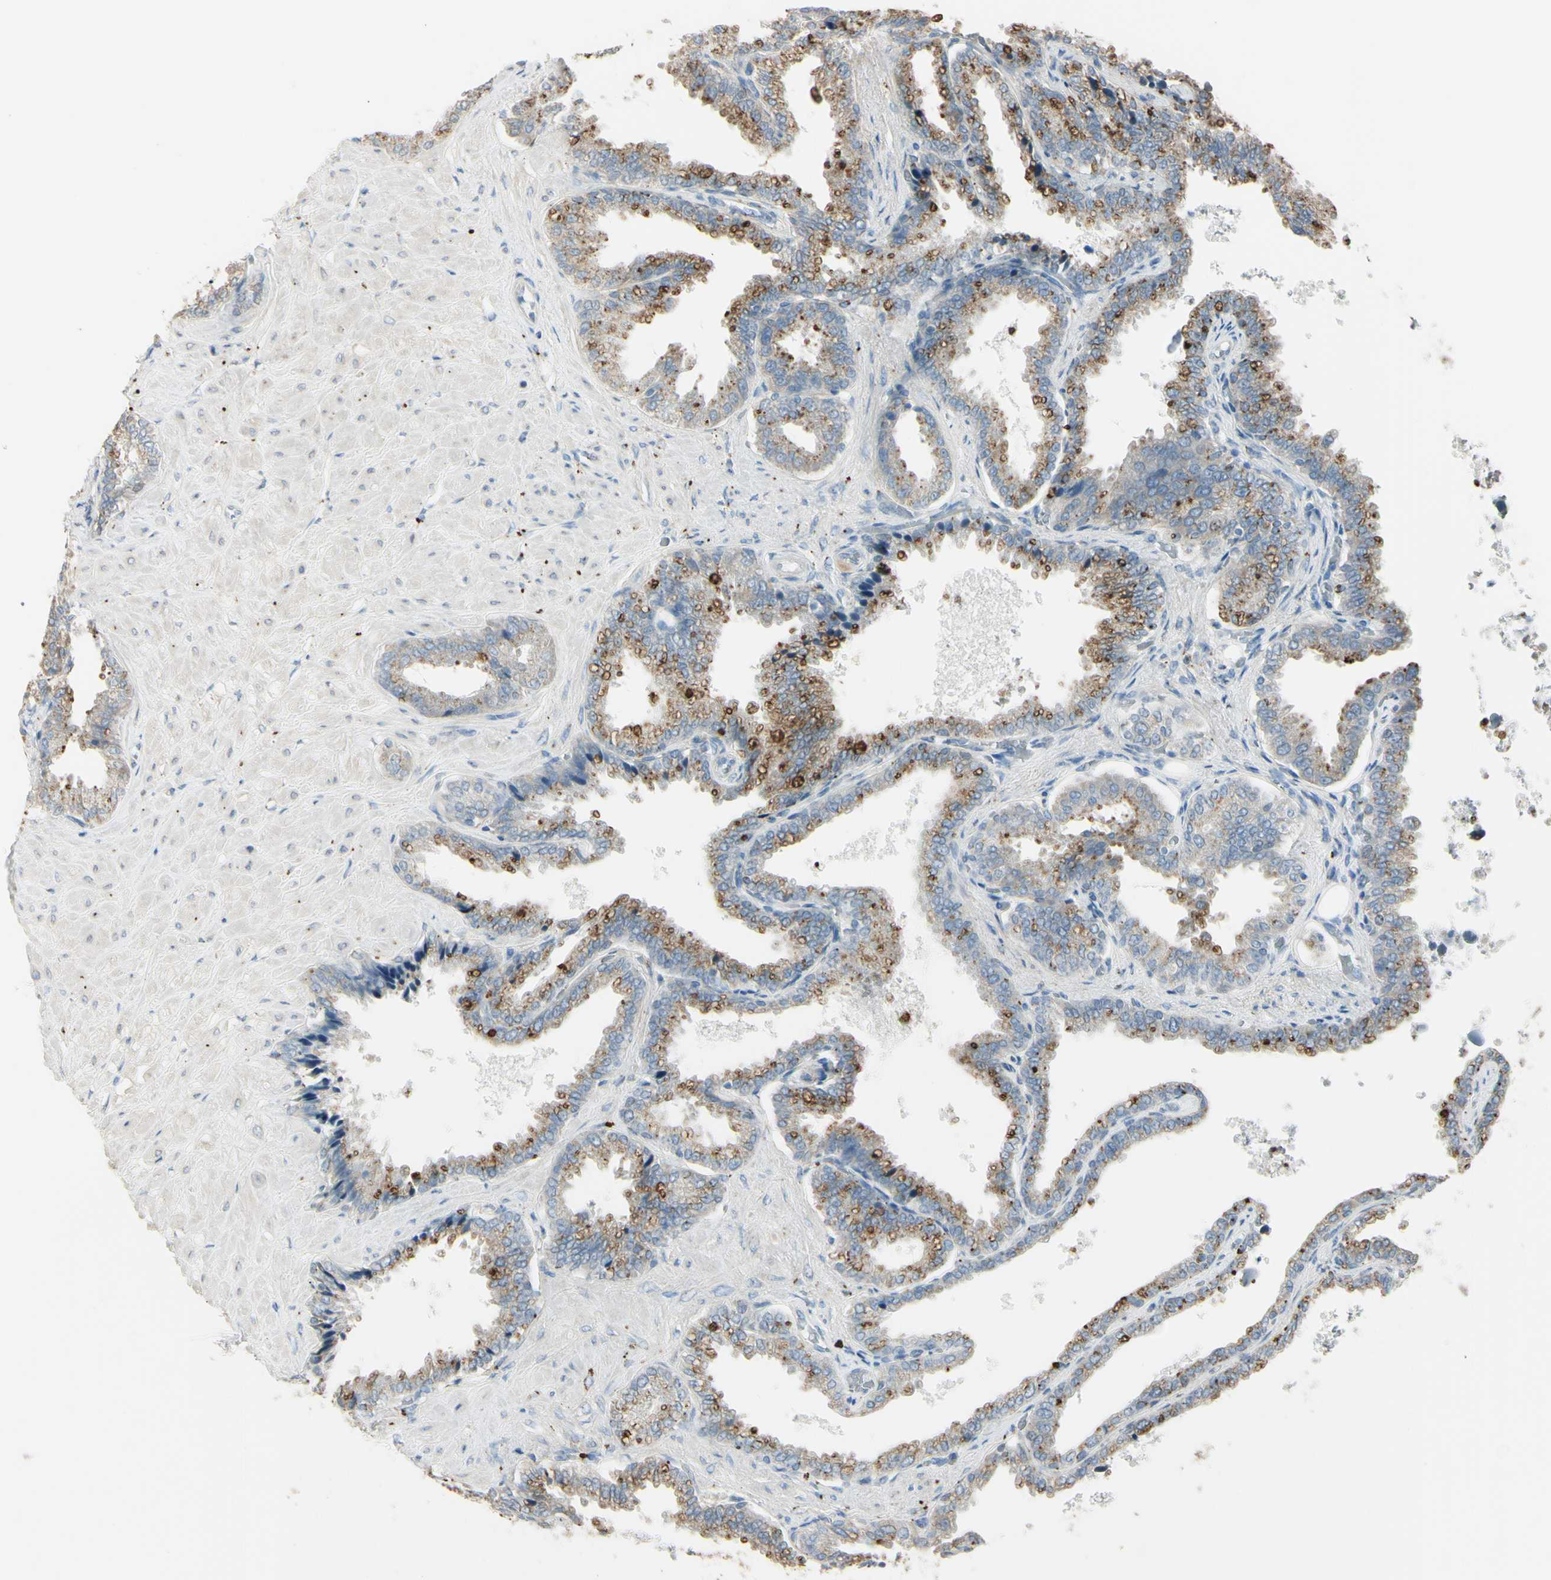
{"staining": {"intensity": "strong", "quantity": ">75%", "location": "cytoplasmic/membranous"}, "tissue": "seminal vesicle", "cell_type": "Glandular cells", "image_type": "normal", "snomed": [{"axis": "morphology", "description": "Normal tissue, NOS"}, {"axis": "topography", "description": "Seminal veicle"}], "caption": "Immunohistochemical staining of benign human seminal vesicle exhibits >75% levels of strong cytoplasmic/membranous protein expression in about >75% of glandular cells. (DAB (3,3'-diaminobenzidine) IHC with brightfield microscopy, high magnification).", "gene": "ANGPTL1", "patient": {"sex": "male", "age": 46}}